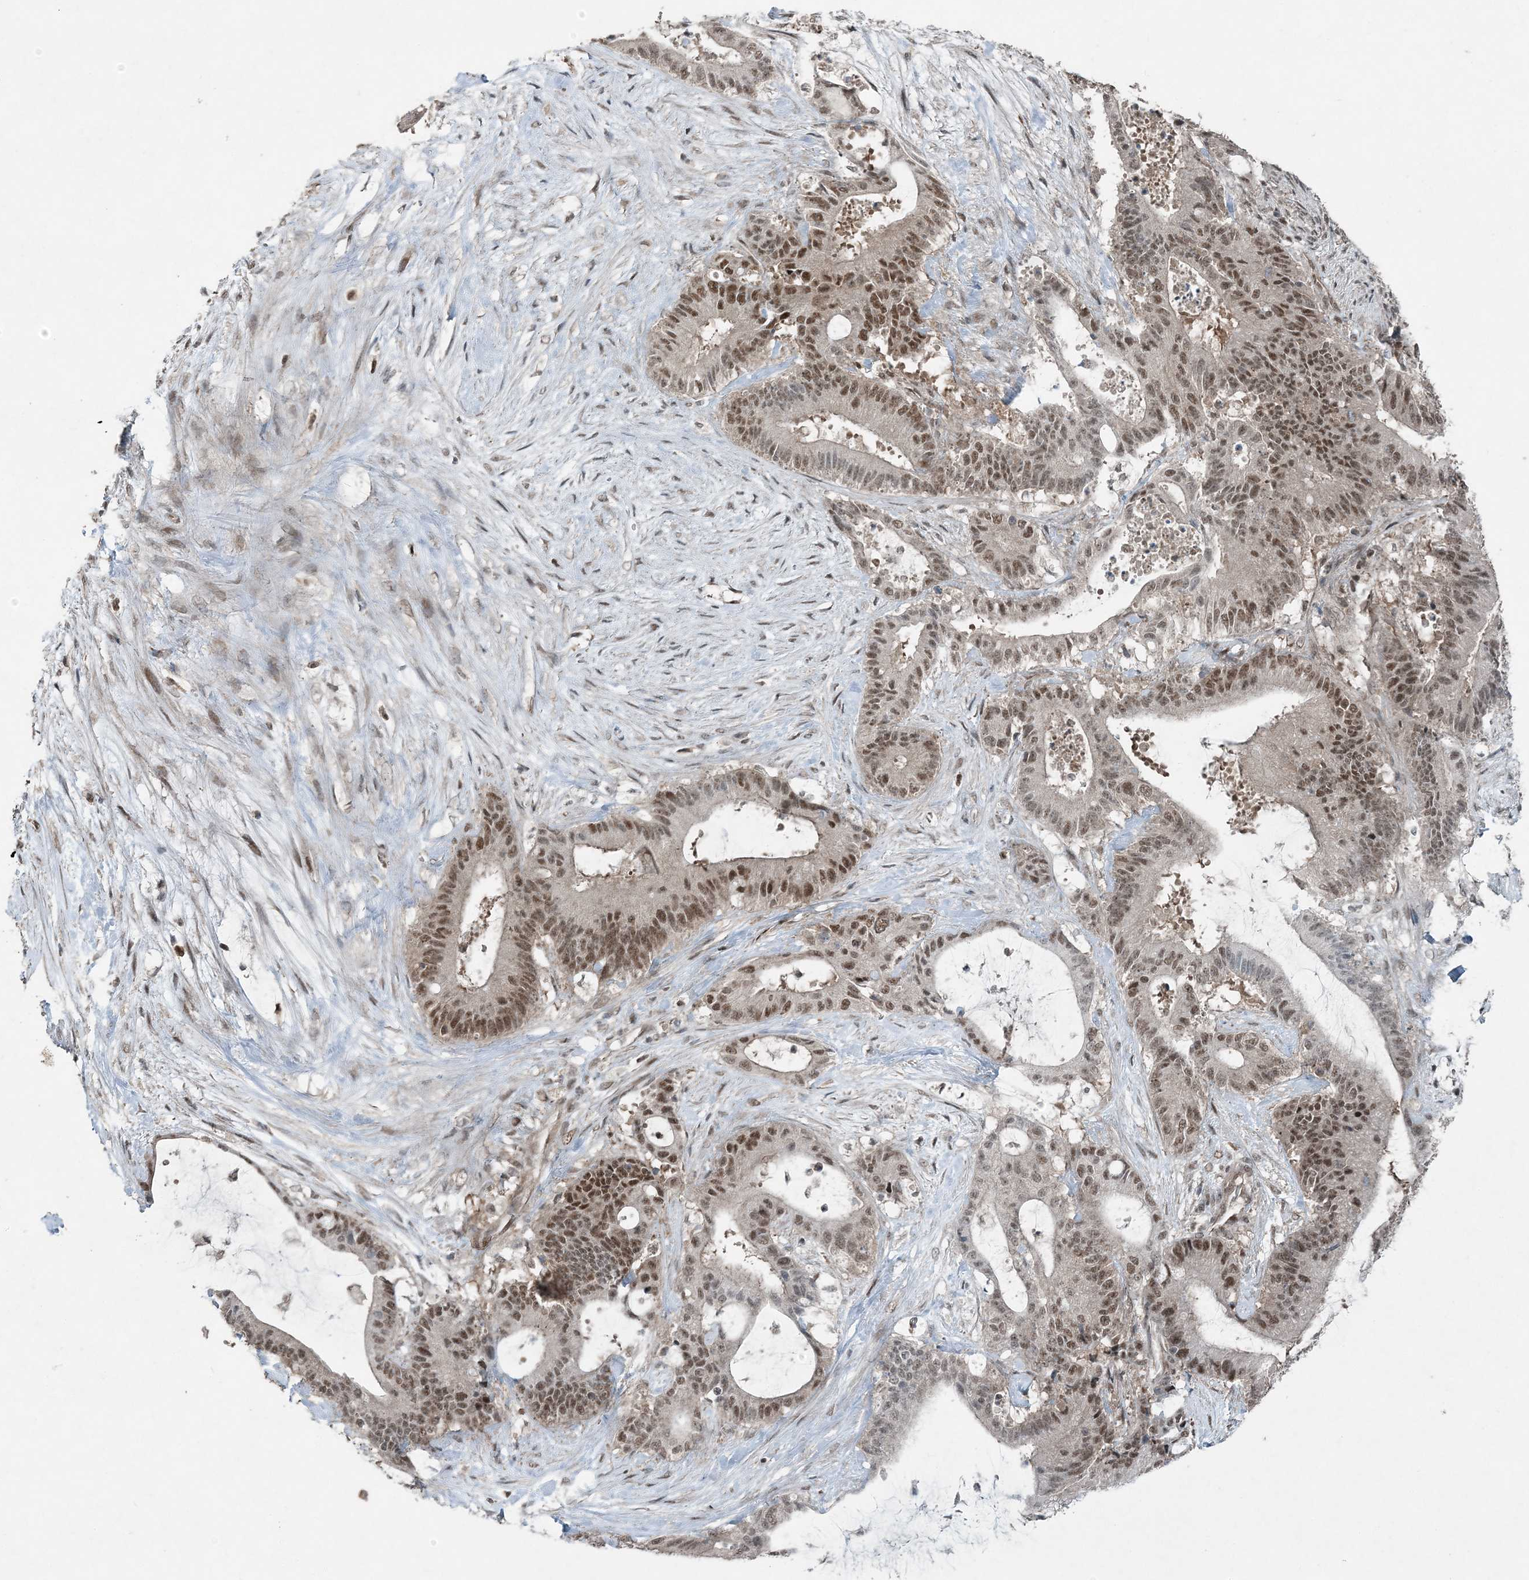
{"staining": {"intensity": "moderate", "quantity": ">75%", "location": "nuclear"}, "tissue": "liver cancer", "cell_type": "Tumor cells", "image_type": "cancer", "snomed": [{"axis": "morphology", "description": "Normal tissue, NOS"}, {"axis": "morphology", "description": "Cholangiocarcinoma"}, {"axis": "topography", "description": "Liver"}, {"axis": "topography", "description": "Peripheral nerve tissue"}], "caption": "Brown immunohistochemical staining in human liver cancer demonstrates moderate nuclear expression in approximately >75% of tumor cells.", "gene": "COPS7B", "patient": {"sex": "female", "age": 73}}